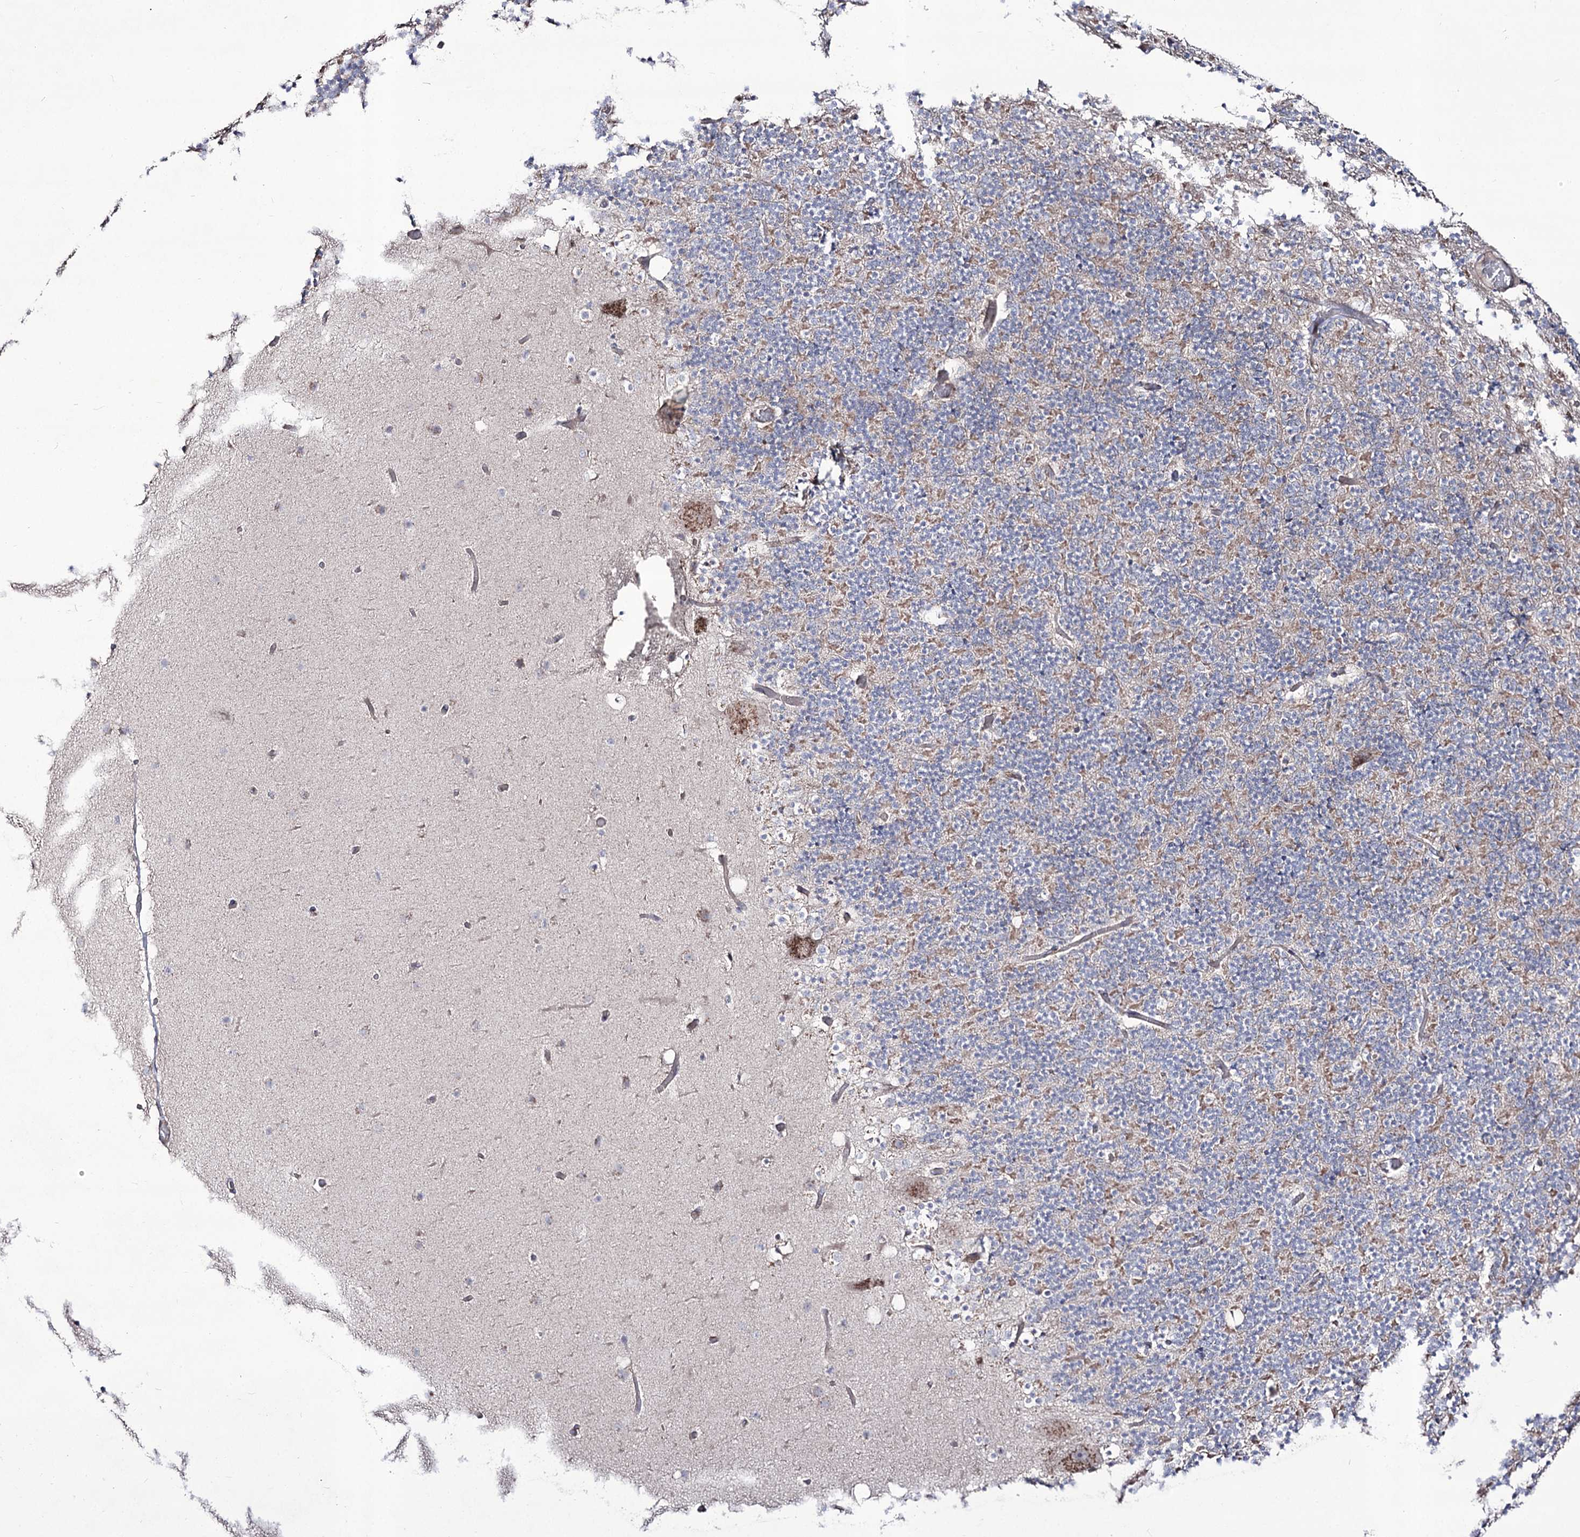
{"staining": {"intensity": "weak", "quantity": "<25%", "location": "cytoplasmic/membranous"}, "tissue": "cerebellum", "cell_type": "Cells in granular layer", "image_type": "normal", "snomed": [{"axis": "morphology", "description": "Normal tissue, NOS"}, {"axis": "topography", "description": "Cerebellum"}], "caption": "Cerebellum stained for a protein using immunohistochemistry (IHC) shows no staining cells in granular layer.", "gene": "REXO2", "patient": {"sex": "male", "age": 57}}